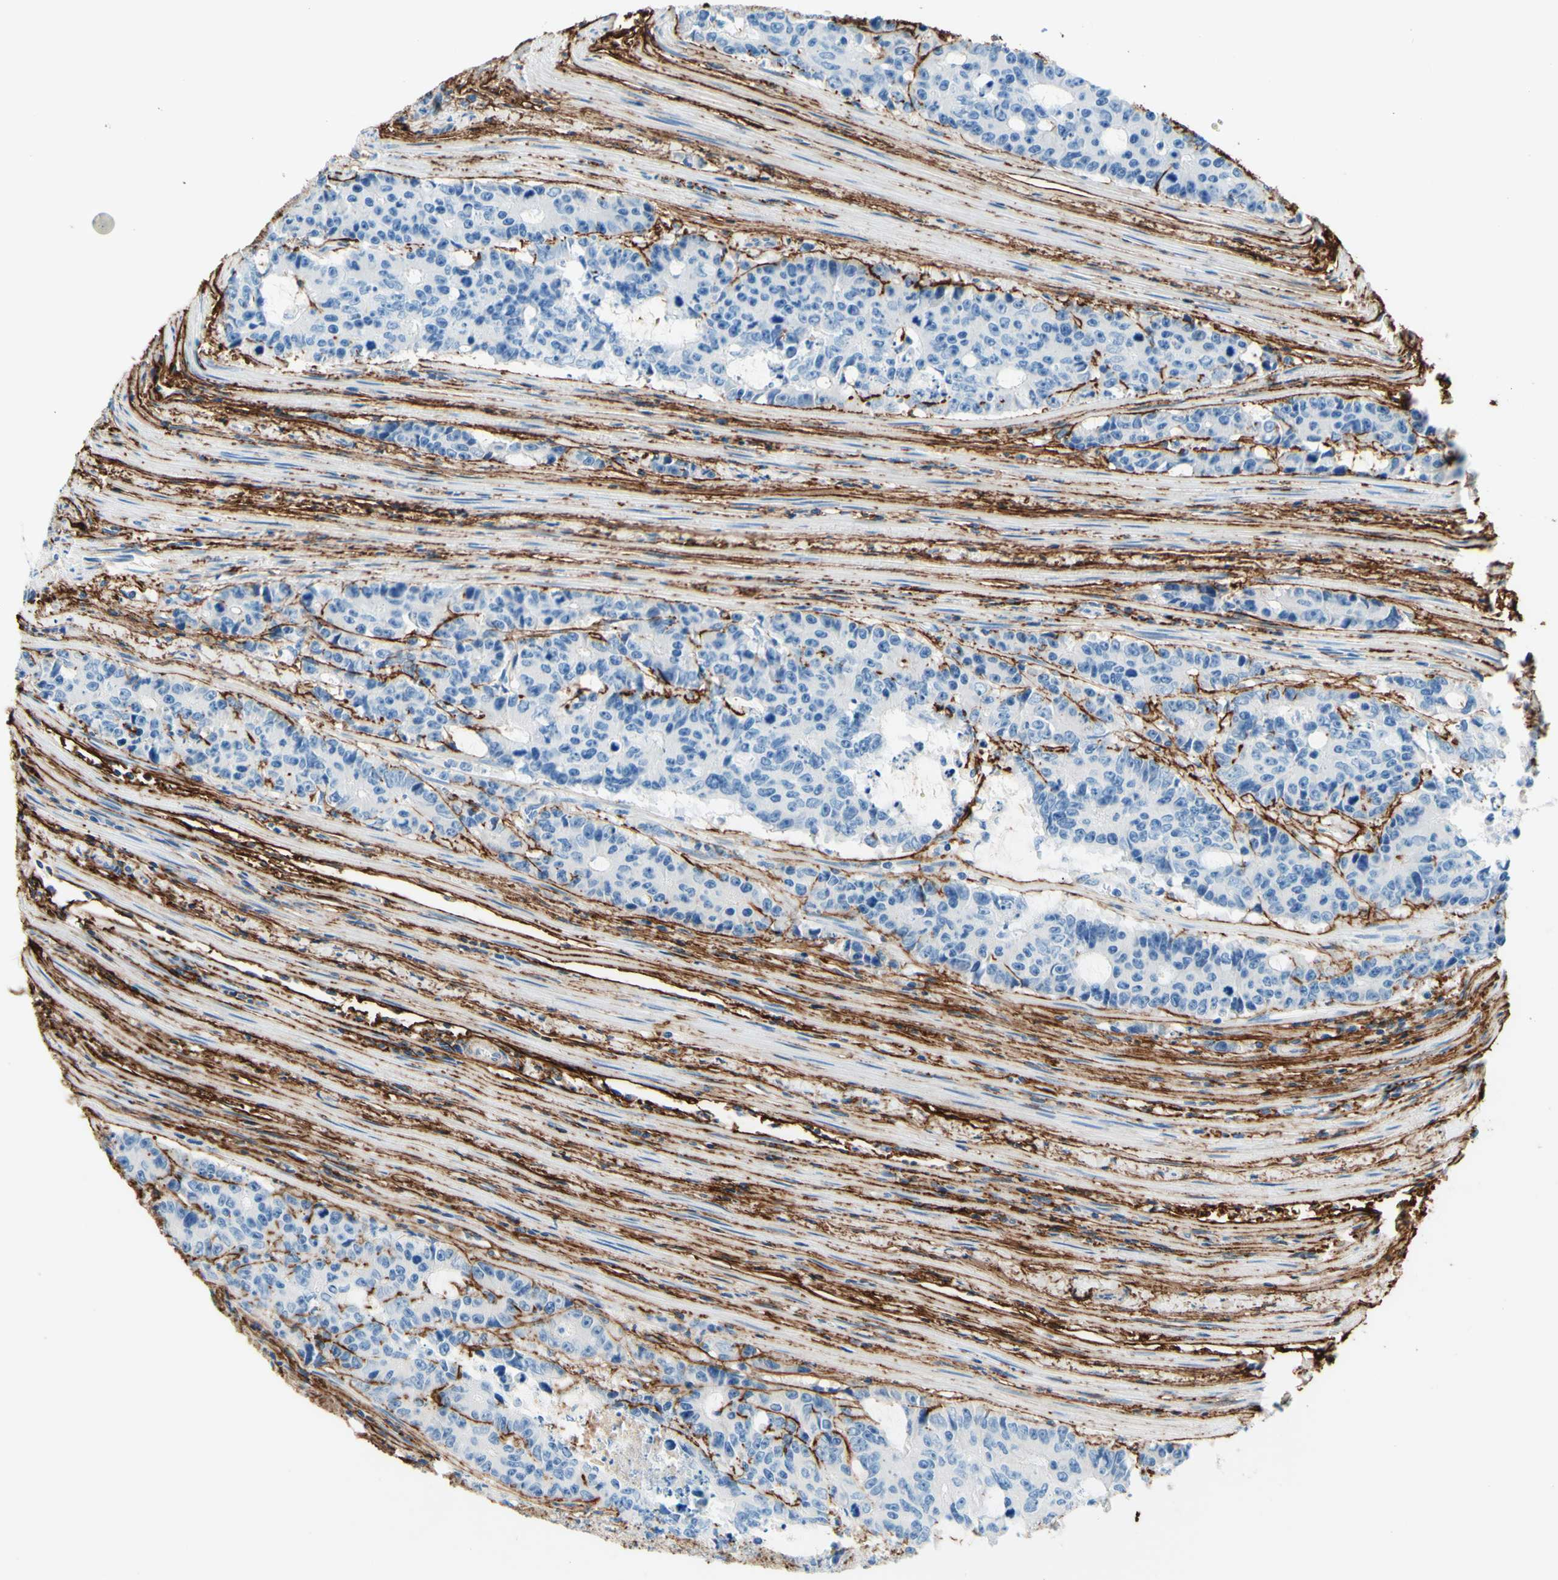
{"staining": {"intensity": "negative", "quantity": "none", "location": "none"}, "tissue": "colorectal cancer", "cell_type": "Tumor cells", "image_type": "cancer", "snomed": [{"axis": "morphology", "description": "Adenocarcinoma, NOS"}, {"axis": "topography", "description": "Colon"}], "caption": "IHC of colorectal adenocarcinoma displays no staining in tumor cells. (DAB immunohistochemistry (IHC) visualized using brightfield microscopy, high magnification).", "gene": "MFAP5", "patient": {"sex": "female", "age": 86}}